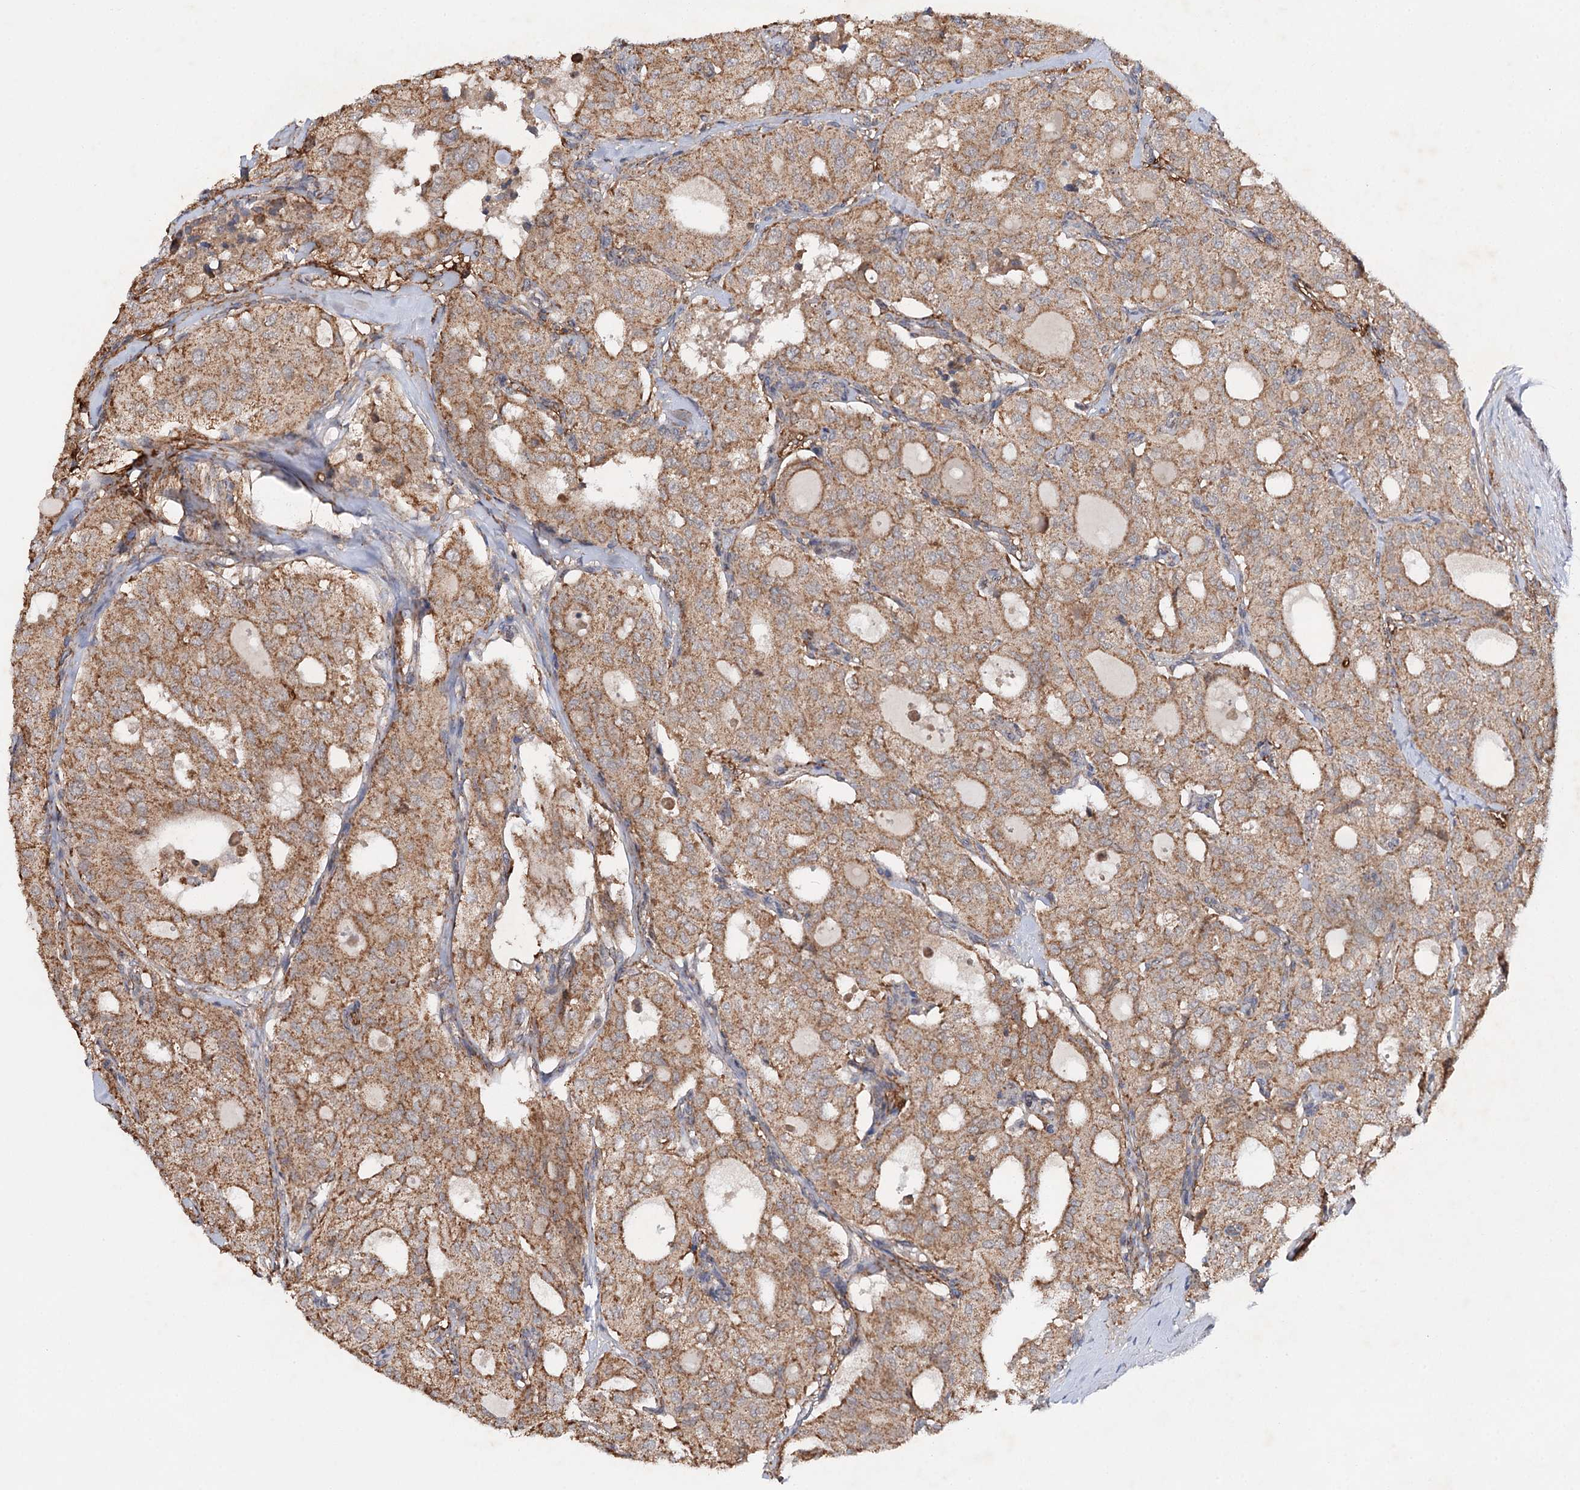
{"staining": {"intensity": "moderate", "quantity": ">75%", "location": "cytoplasmic/membranous,nuclear"}, "tissue": "thyroid cancer", "cell_type": "Tumor cells", "image_type": "cancer", "snomed": [{"axis": "morphology", "description": "Follicular adenoma carcinoma, NOS"}, {"axis": "topography", "description": "Thyroid gland"}], "caption": "The micrograph exhibits staining of thyroid follicular adenoma carcinoma, revealing moderate cytoplasmic/membranous and nuclear protein expression (brown color) within tumor cells.", "gene": "PIK3CB", "patient": {"sex": "male", "age": 75}}